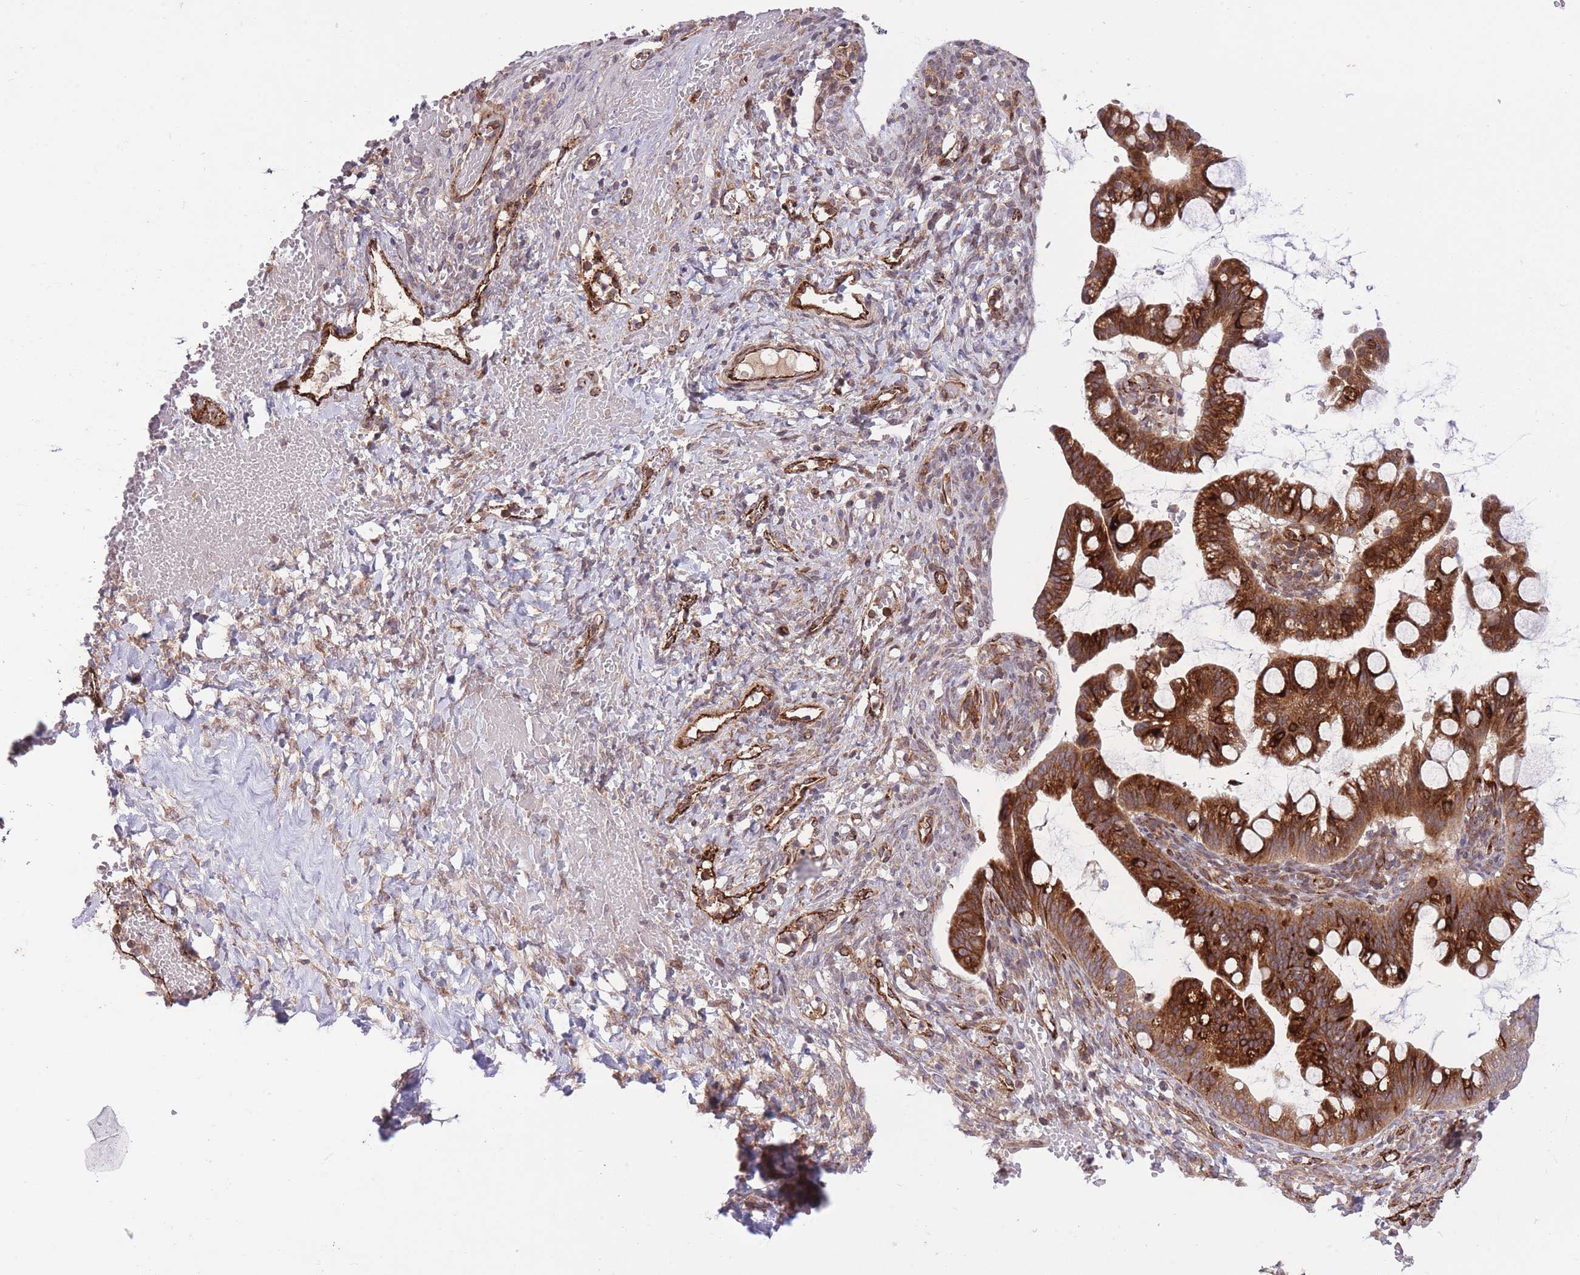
{"staining": {"intensity": "strong", "quantity": ">75%", "location": "cytoplasmic/membranous"}, "tissue": "ovarian cancer", "cell_type": "Tumor cells", "image_type": "cancer", "snomed": [{"axis": "morphology", "description": "Cystadenocarcinoma, mucinous, NOS"}, {"axis": "topography", "description": "Ovary"}], "caption": "This is a histology image of IHC staining of ovarian cancer (mucinous cystadenocarcinoma), which shows strong staining in the cytoplasmic/membranous of tumor cells.", "gene": "CISH", "patient": {"sex": "female", "age": 73}}